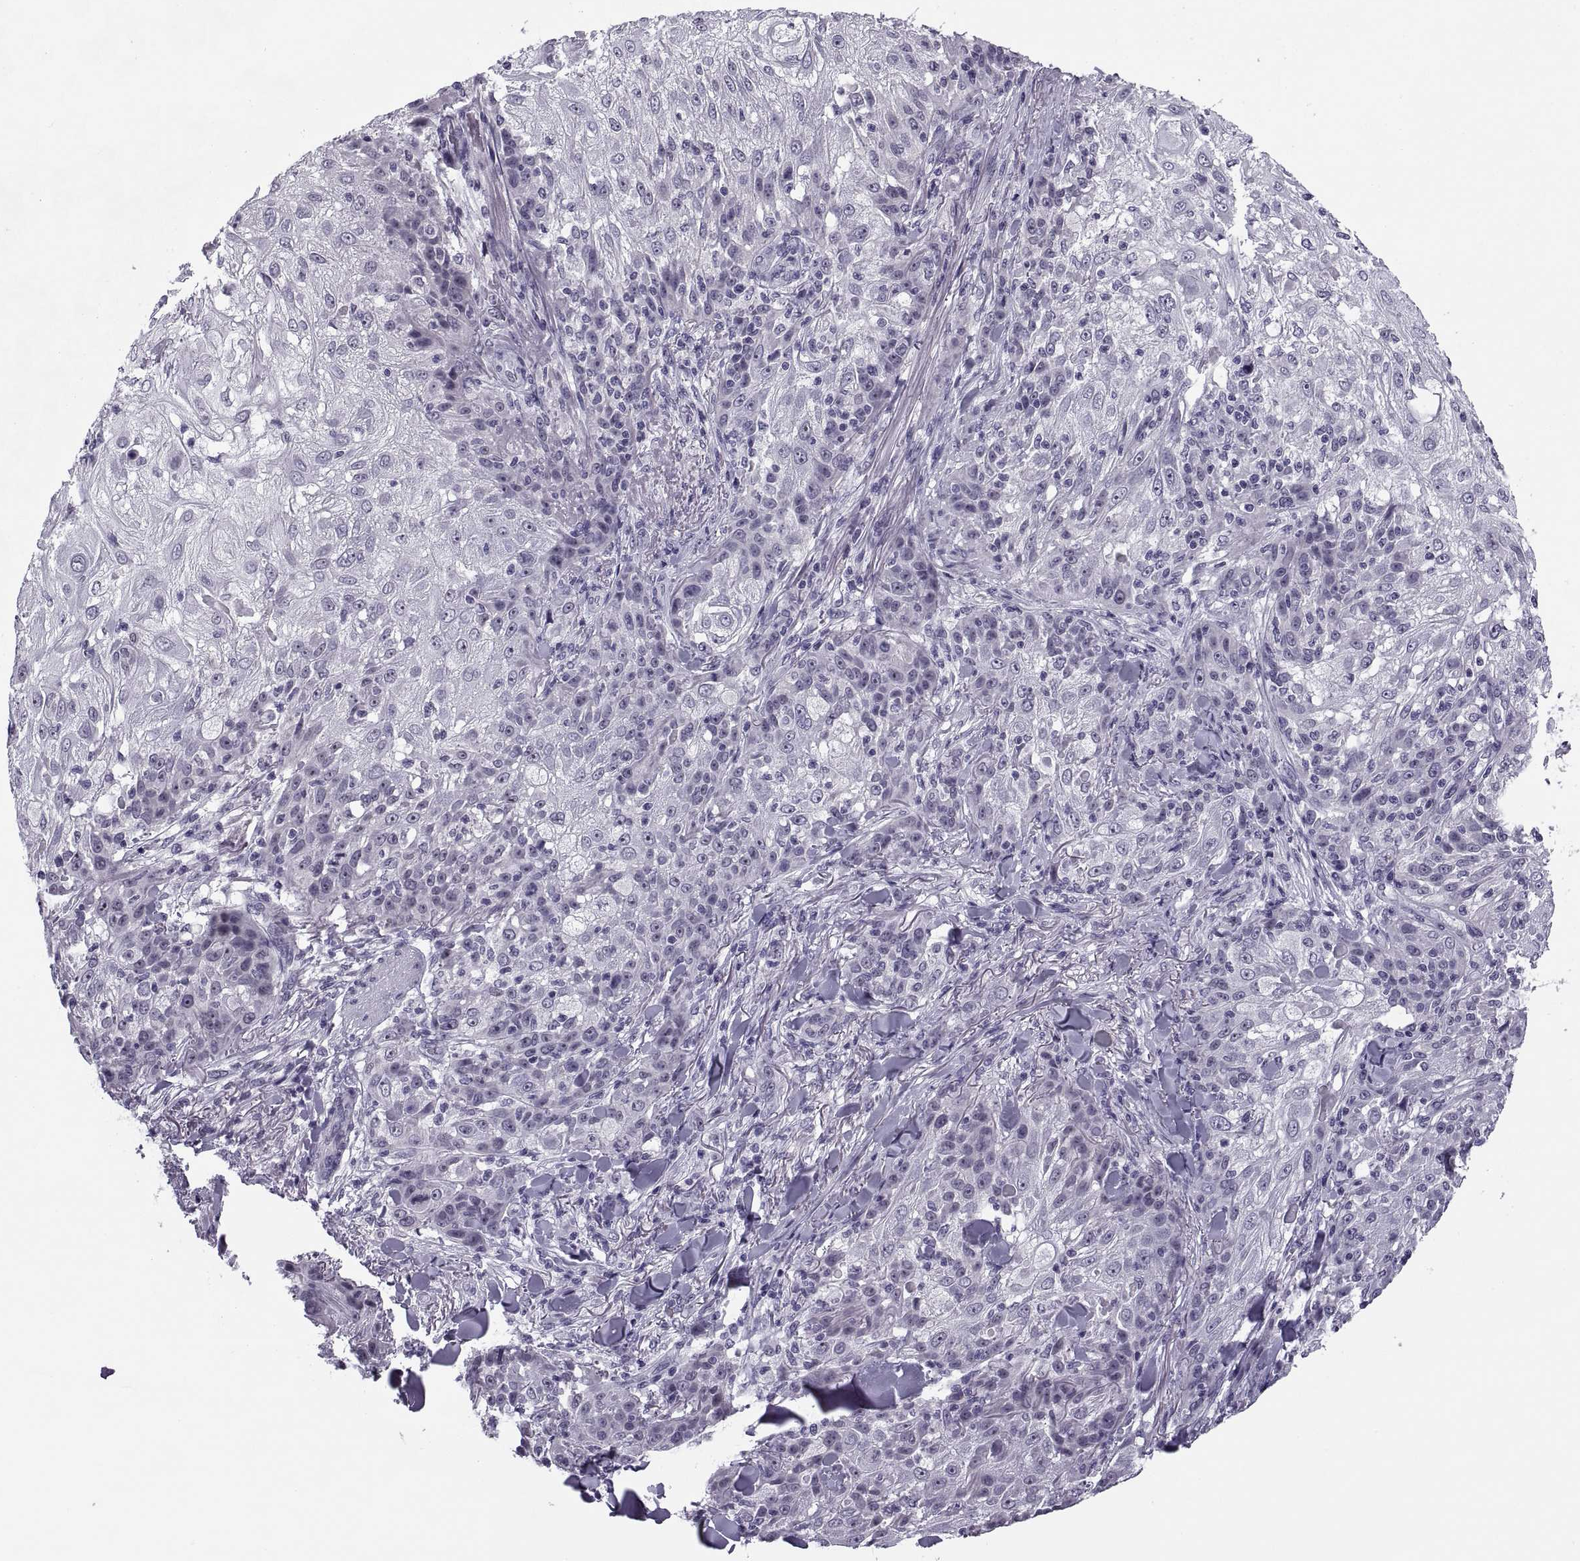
{"staining": {"intensity": "negative", "quantity": "none", "location": "none"}, "tissue": "skin cancer", "cell_type": "Tumor cells", "image_type": "cancer", "snomed": [{"axis": "morphology", "description": "Normal tissue, NOS"}, {"axis": "morphology", "description": "Squamous cell carcinoma, NOS"}, {"axis": "topography", "description": "Skin"}], "caption": "High magnification brightfield microscopy of squamous cell carcinoma (skin) stained with DAB (3,3'-diaminobenzidine) (brown) and counterstained with hematoxylin (blue): tumor cells show no significant staining. Nuclei are stained in blue.", "gene": "TBC1D3G", "patient": {"sex": "female", "age": 83}}